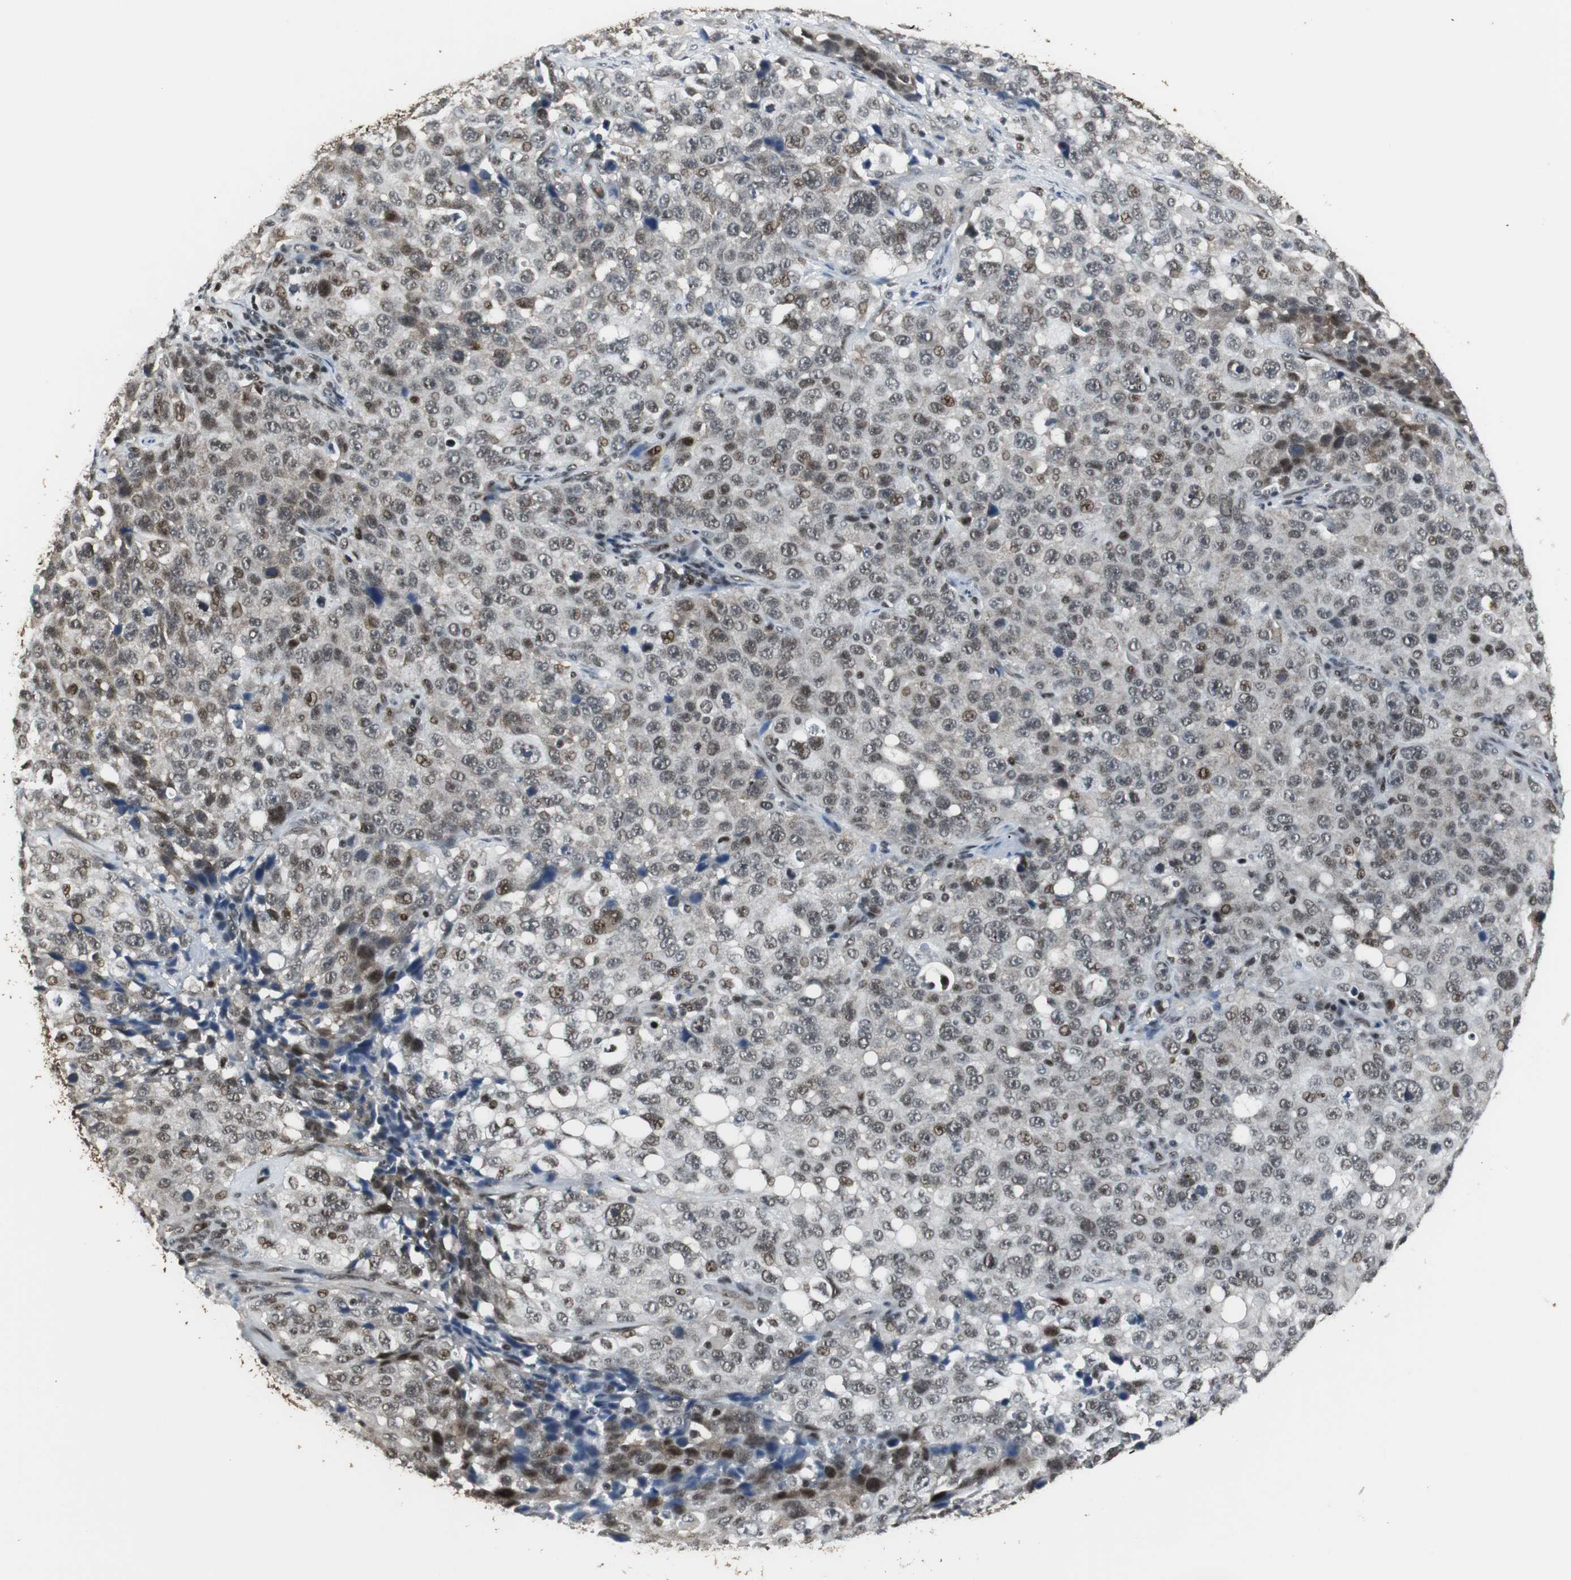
{"staining": {"intensity": "moderate", "quantity": ">75%", "location": "nuclear"}, "tissue": "stomach cancer", "cell_type": "Tumor cells", "image_type": "cancer", "snomed": [{"axis": "morphology", "description": "Normal tissue, NOS"}, {"axis": "morphology", "description": "Adenocarcinoma, NOS"}, {"axis": "topography", "description": "Stomach"}], "caption": "Stomach cancer (adenocarcinoma) was stained to show a protein in brown. There is medium levels of moderate nuclear staining in approximately >75% of tumor cells.", "gene": "TAF5", "patient": {"sex": "male", "age": 48}}